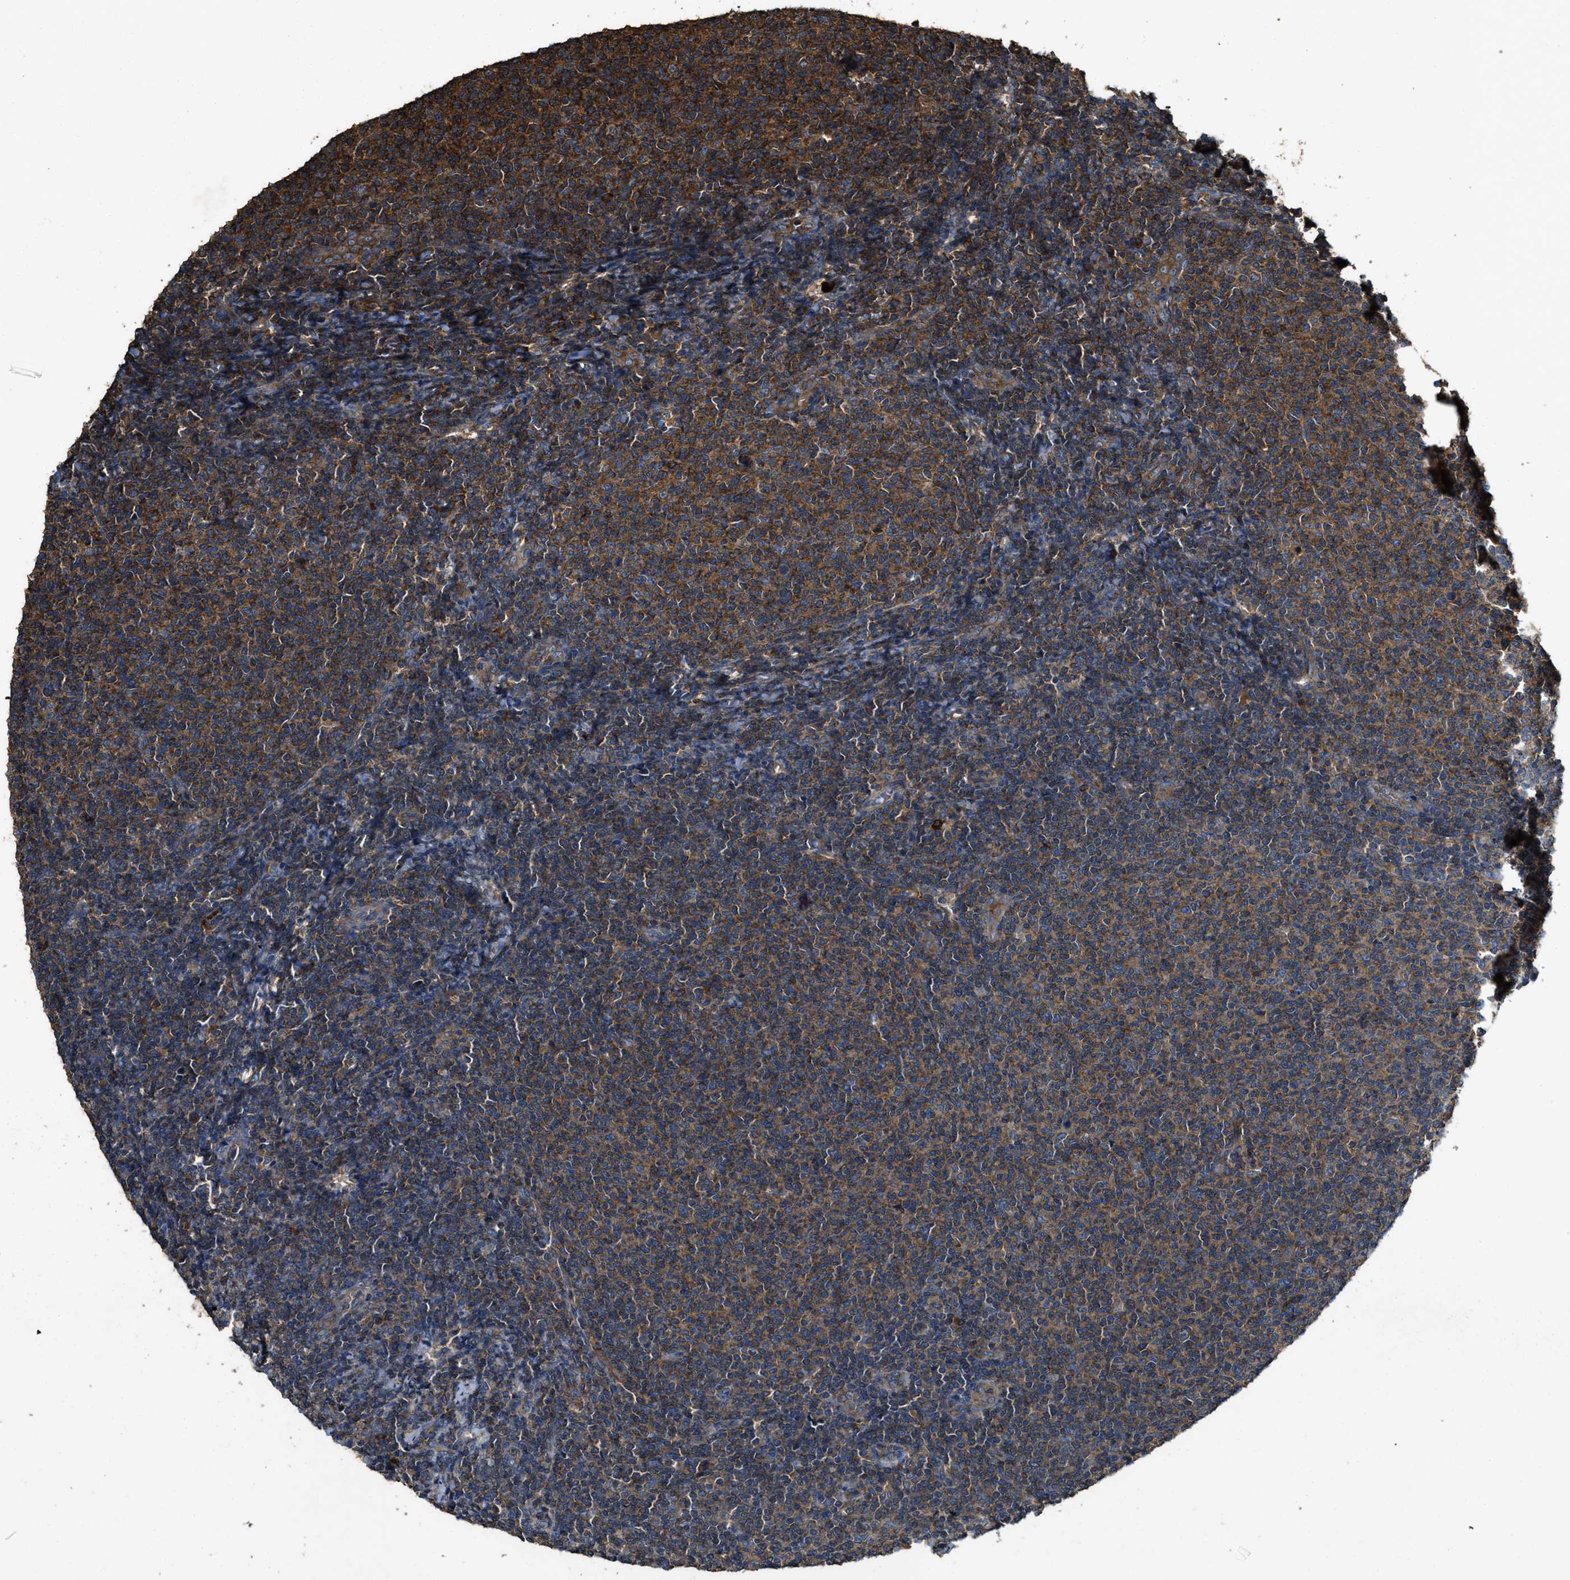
{"staining": {"intensity": "strong", "quantity": "25%-75%", "location": "cytoplasmic/membranous"}, "tissue": "lymphoma", "cell_type": "Tumor cells", "image_type": "cancer", "snomed": [{"axis": "morphology", "description": "Malignant lymphoma, non-Hodgkin's type, Low grade"}, {"axis": "topography", "description": "Lymph node"}], "caption": "Immunohistochemical staining of lymphoma exhibits high levels of strong cytoplasmic/membranous staining in about 25%-75% of tumor cells.", "gene": "MAP3K8", "patient": {"sex": "male", "age": 66}}